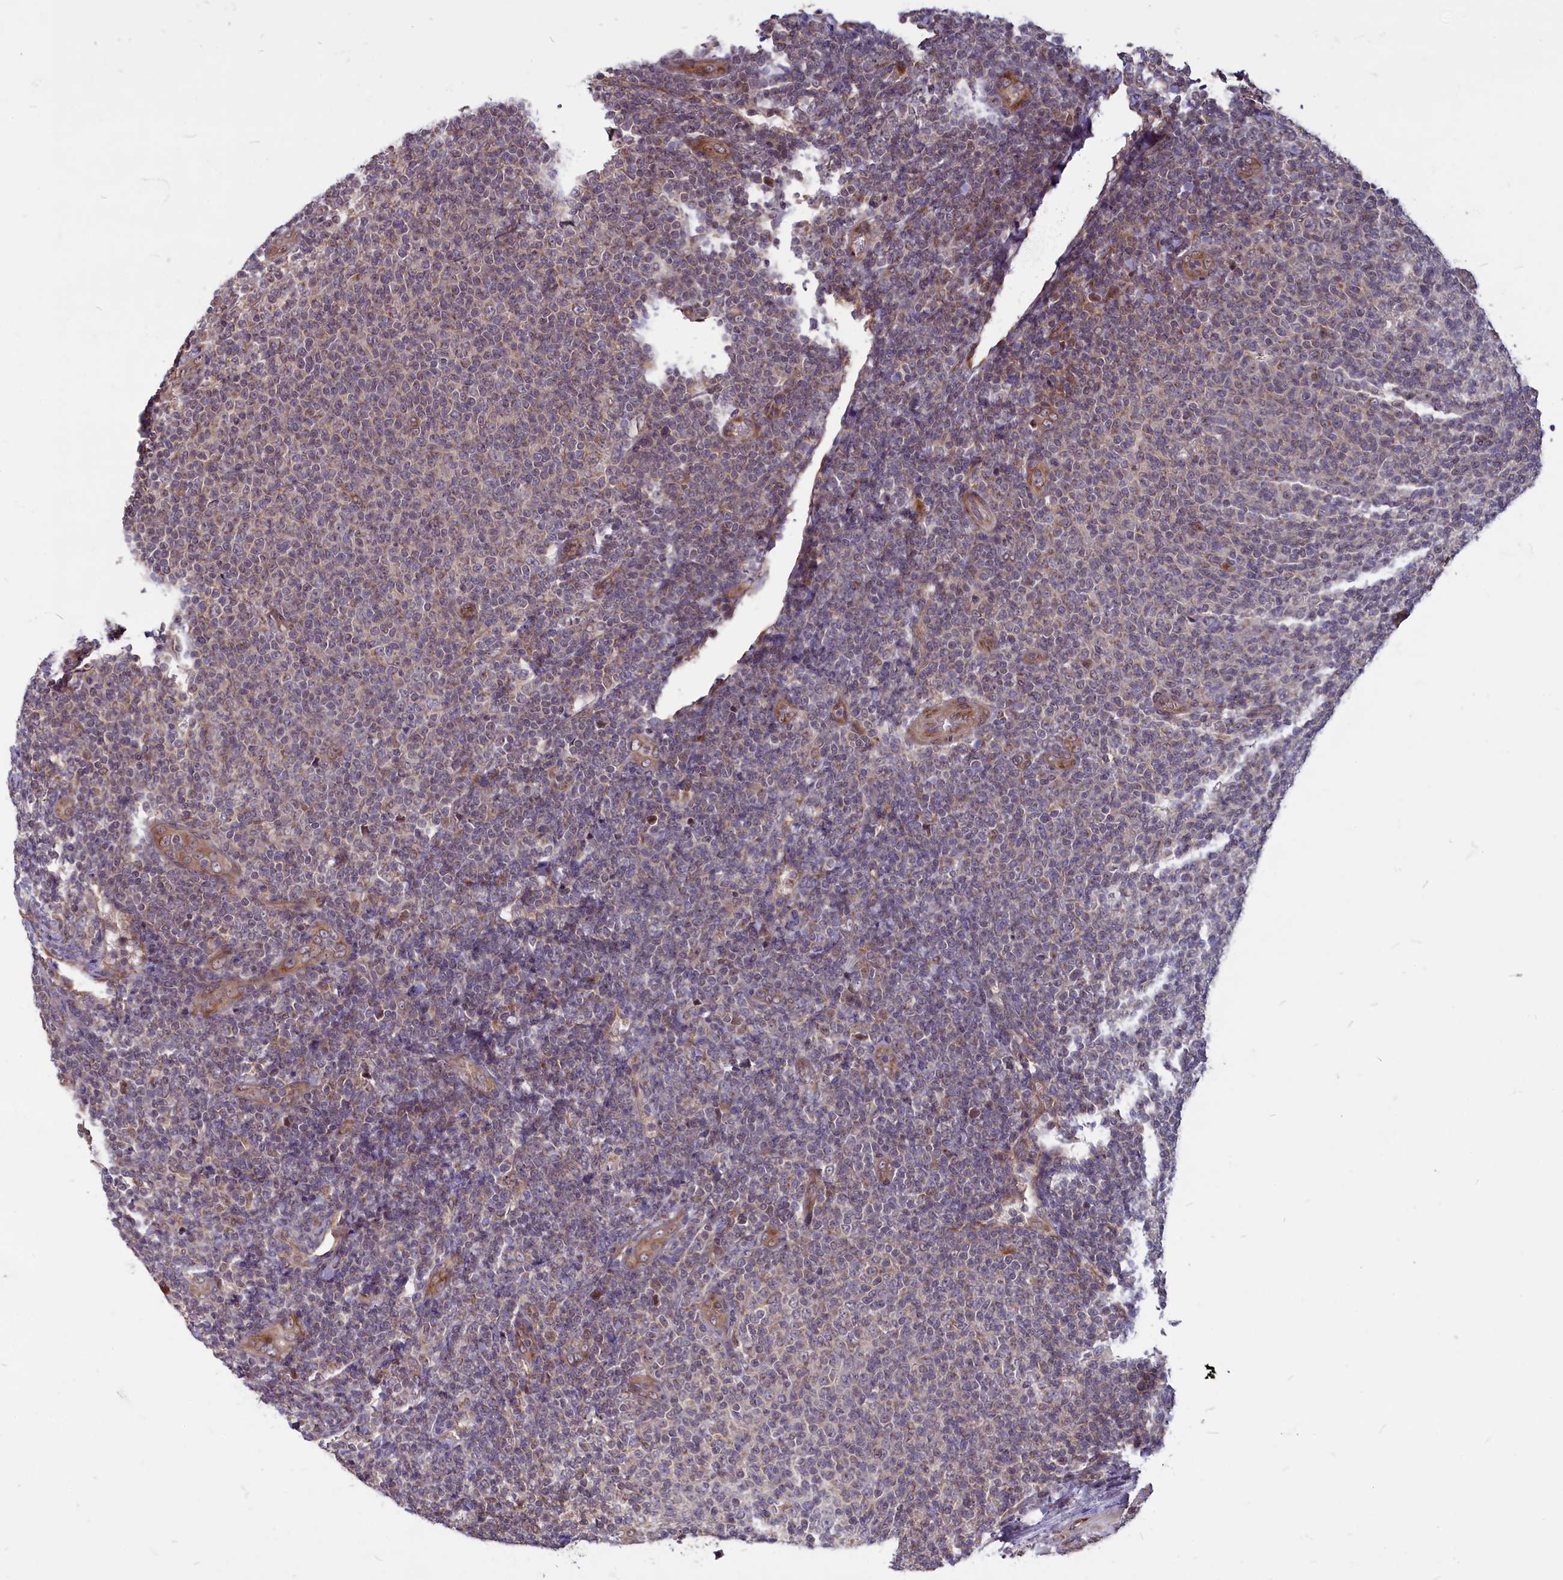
{"staining": {"intensity": "weak", "quantity": "<25%", "location": "cytoplasmic/membranous"}, "tissue": "lymphoma", "cell_type": "Tumor cells", "image_type": "cancer", "snomed": [{"axis": "morphology", "description": "Malignant lymphoma, non-Hodgkin's type, Low grade"}, {"axis": "topography", "description": "Lymph node"}], "caption": "An IHC histopathology image of malignant lymphoma, non-Hodgkin's type (low-grade) is shown. There is no staining in tumor cells of malignant lymphoma, non-Hodgkin's type (low-grade).", "gene": "MYCBP", "patient": {"sex": "male", "age": 66}}